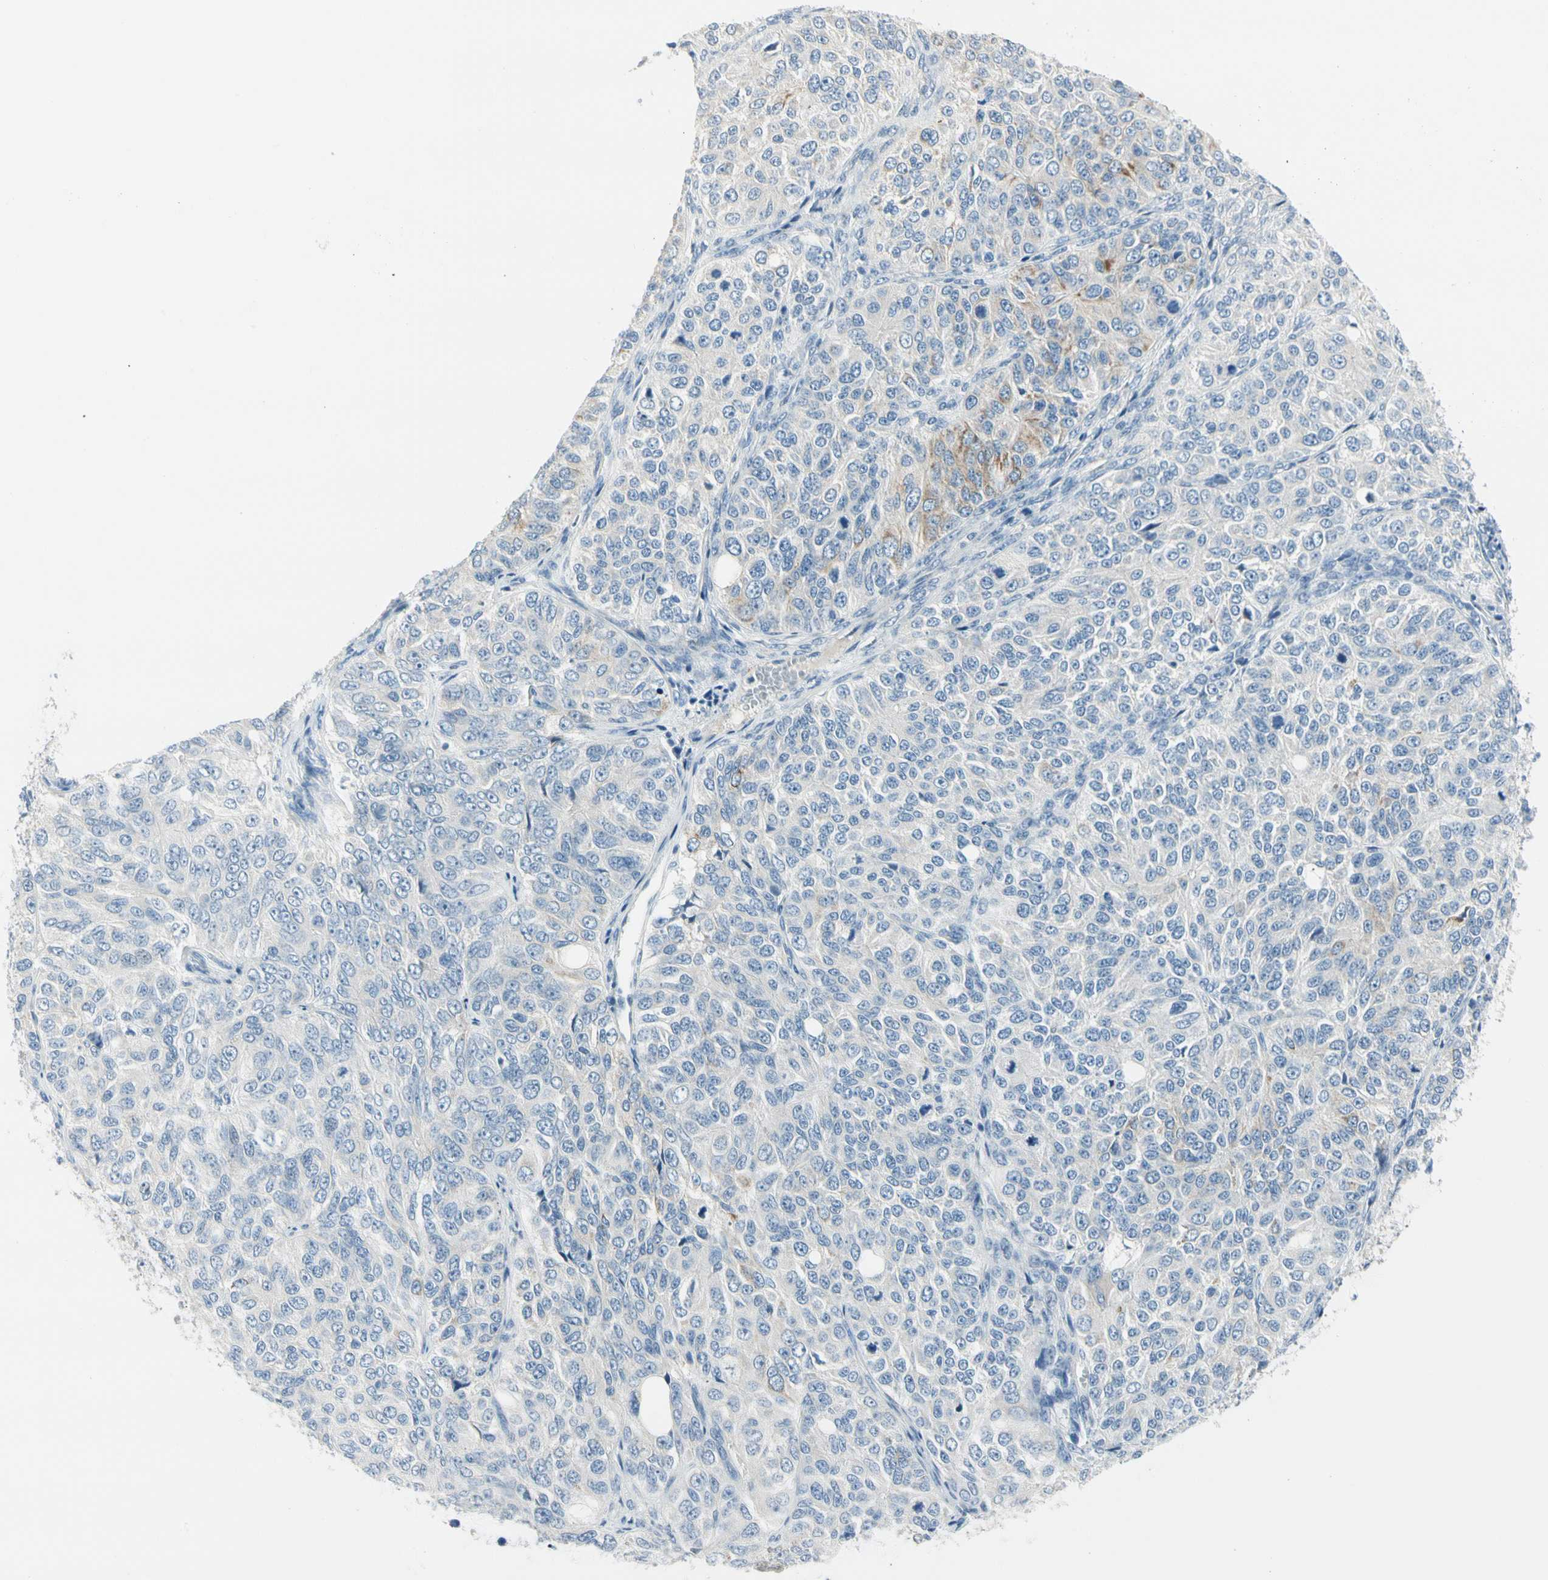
{"staining": {"intensity": "negative", "quantity": "none", "location": "none"}, "tissue": "ovarian cancer", "cell_type": "Tumor cells", "image_type": "cancer", "snomed": [{"axis": "morphology", "description": "Carcinoma, endometroid"}, {"axis": "topography", "description": "Ovary"}], "caption": "Micrograph shows no significant protein expression in tumor cells of ovarian endometroid carcinoma.", "gene": "SLC6A15", "patient": {"sex": "female", "age": 51}}